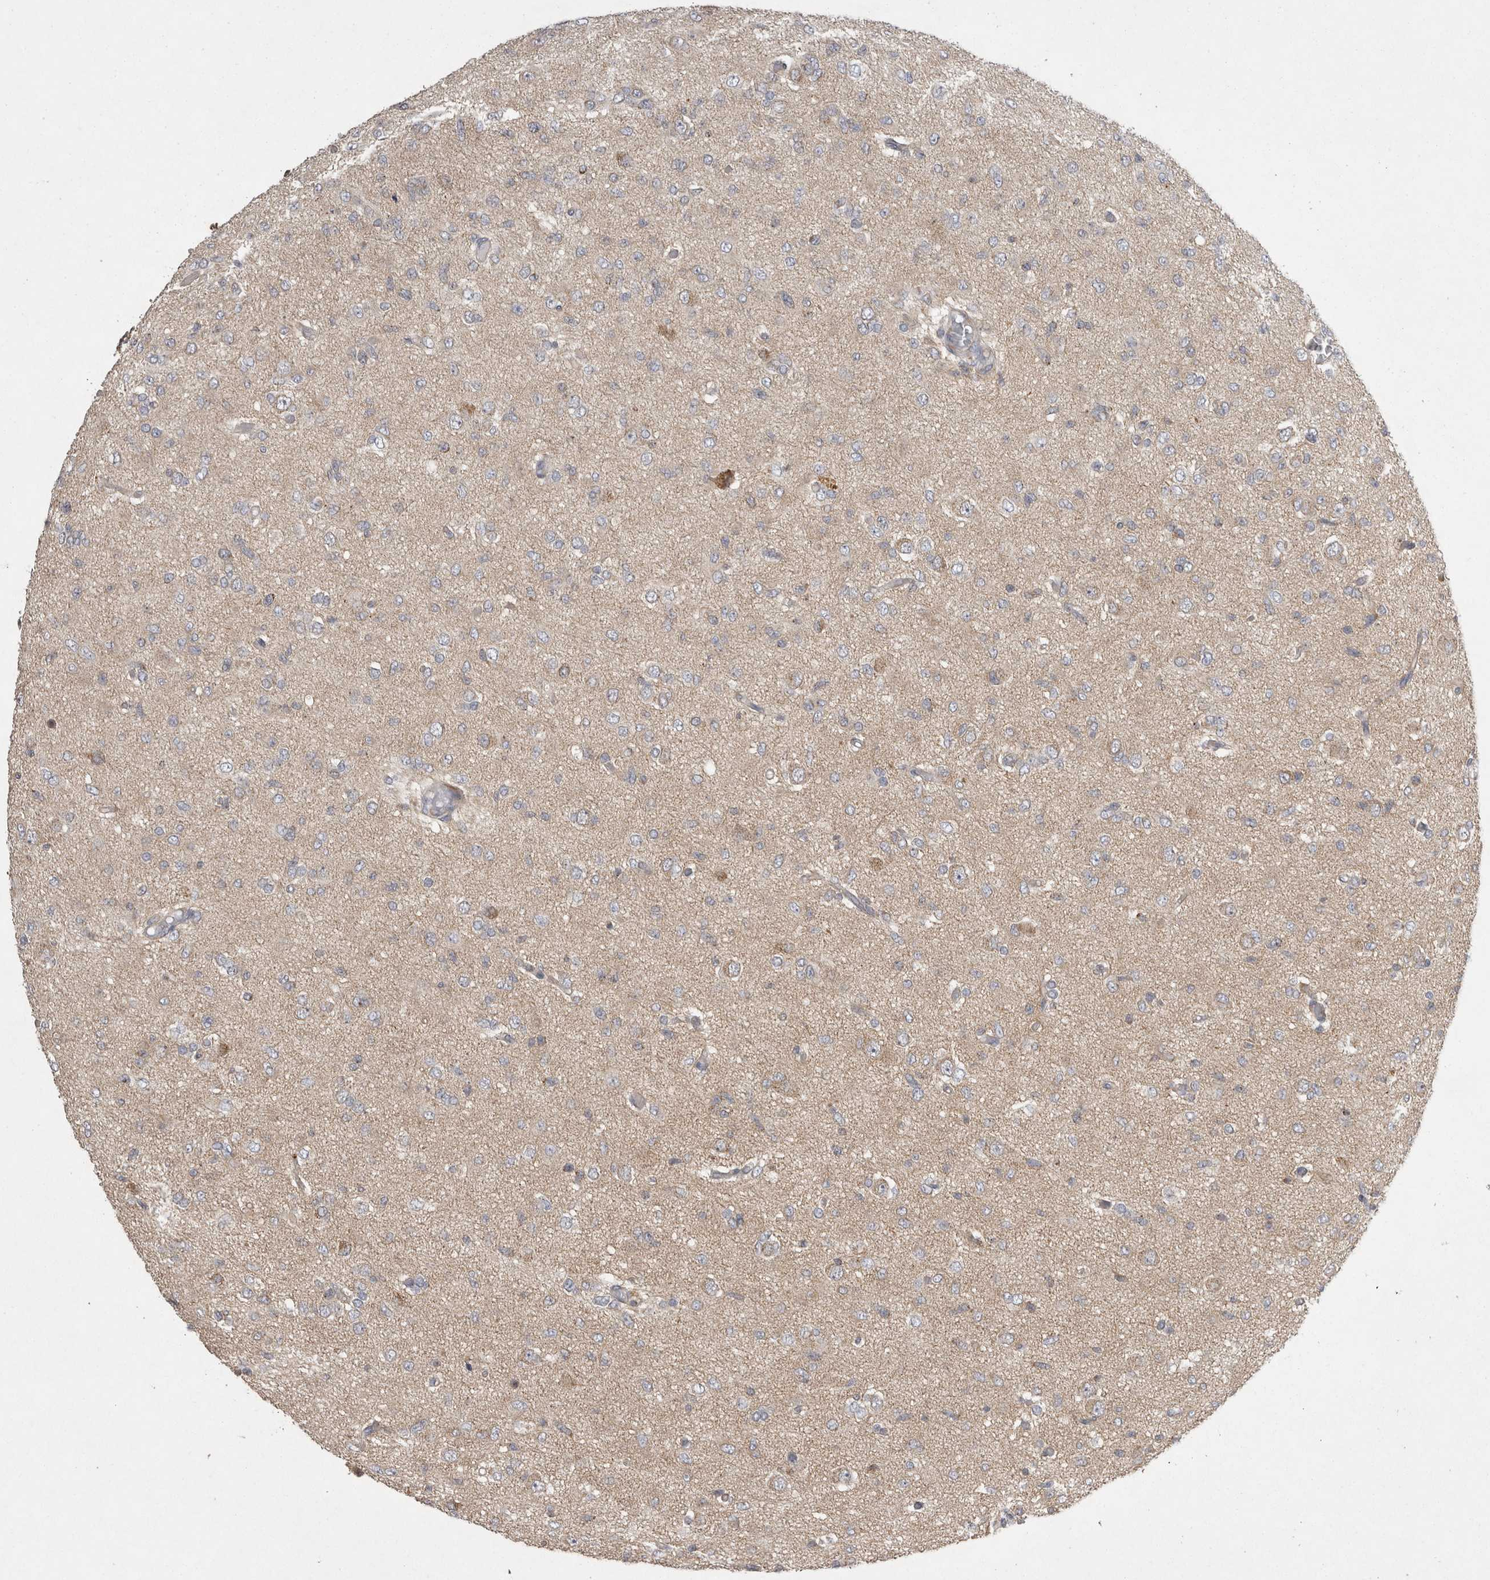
{"staining": {"intensity": "negative", "quantity": "none", "location": "none"}, "tissue": "glioma", "cell_type": "Tumor cells", "image_type": "cancer", "snomed": [{"axis": "morphology", "description": "Glioma, malignant, High grade"}, {"axis": "topography", "description": "Brain"}], "caption": "Human glioma stained for a protein using immunohistochemistry (IHC) demonstrates no positivity in tumor cells.", "gene": "TSPOAP1", "patient": {"sex": "female", "age": 59}}